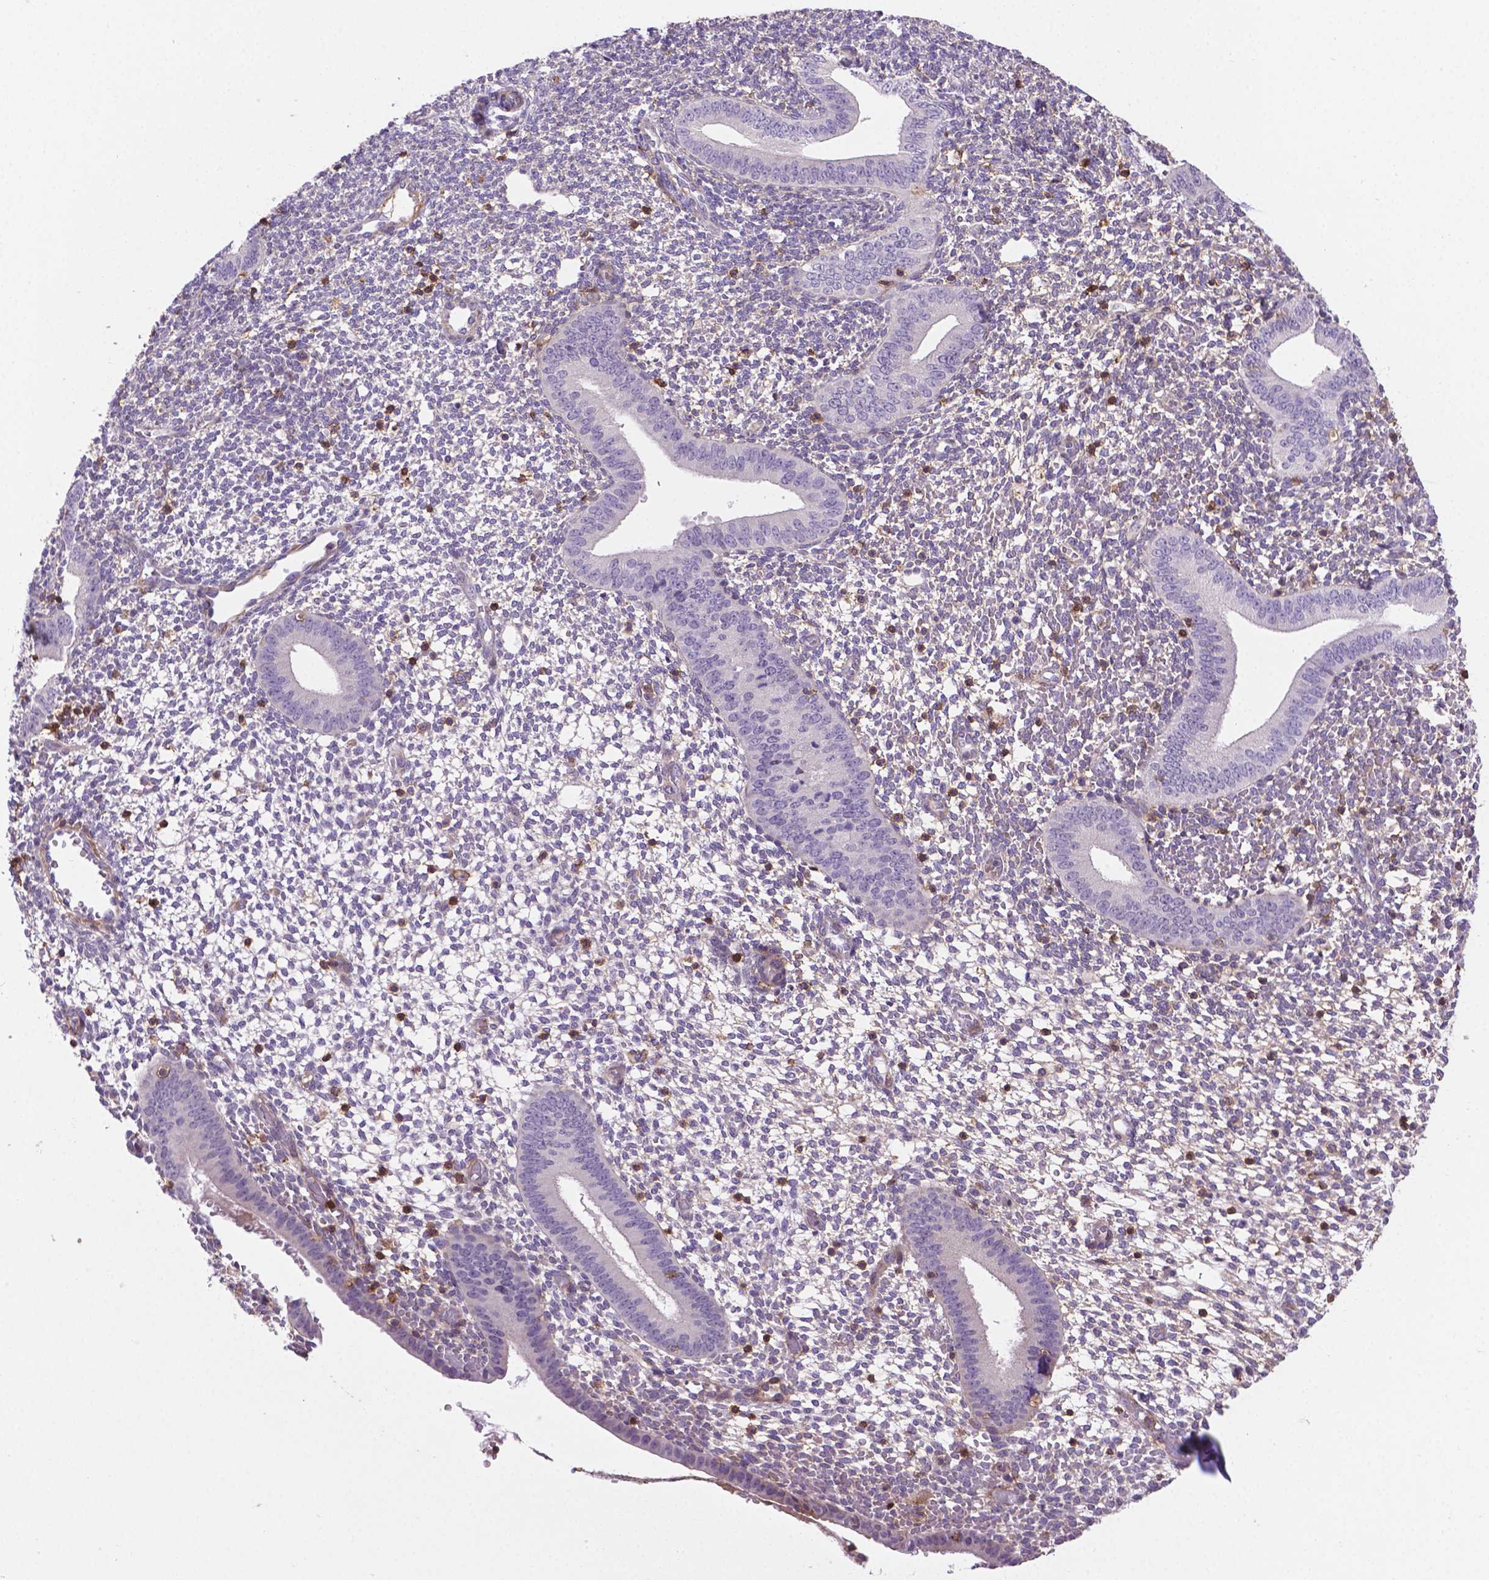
{"staining": {"intensity": "negative", "quantity": "none", "location": "none"}, "tissue": "endometrium", "cell_type": "Cells in endometrial stroma", "image_type": "normal", "snomed": [{"axis": "morphology", "description": "Normal tissue, NOS"}, {"axis": "topography", "description": "Endometrium"}], "caption": "Protein analysis of unremarkable endometrium exhibits no significant positivity in cells in endometrial stroma. (DAB (3,3'-diaminobenzidine) immunohistochemistry, high magnification).", "gene": "ACAD10", "patient": {"sex": "female", "age": 40}}